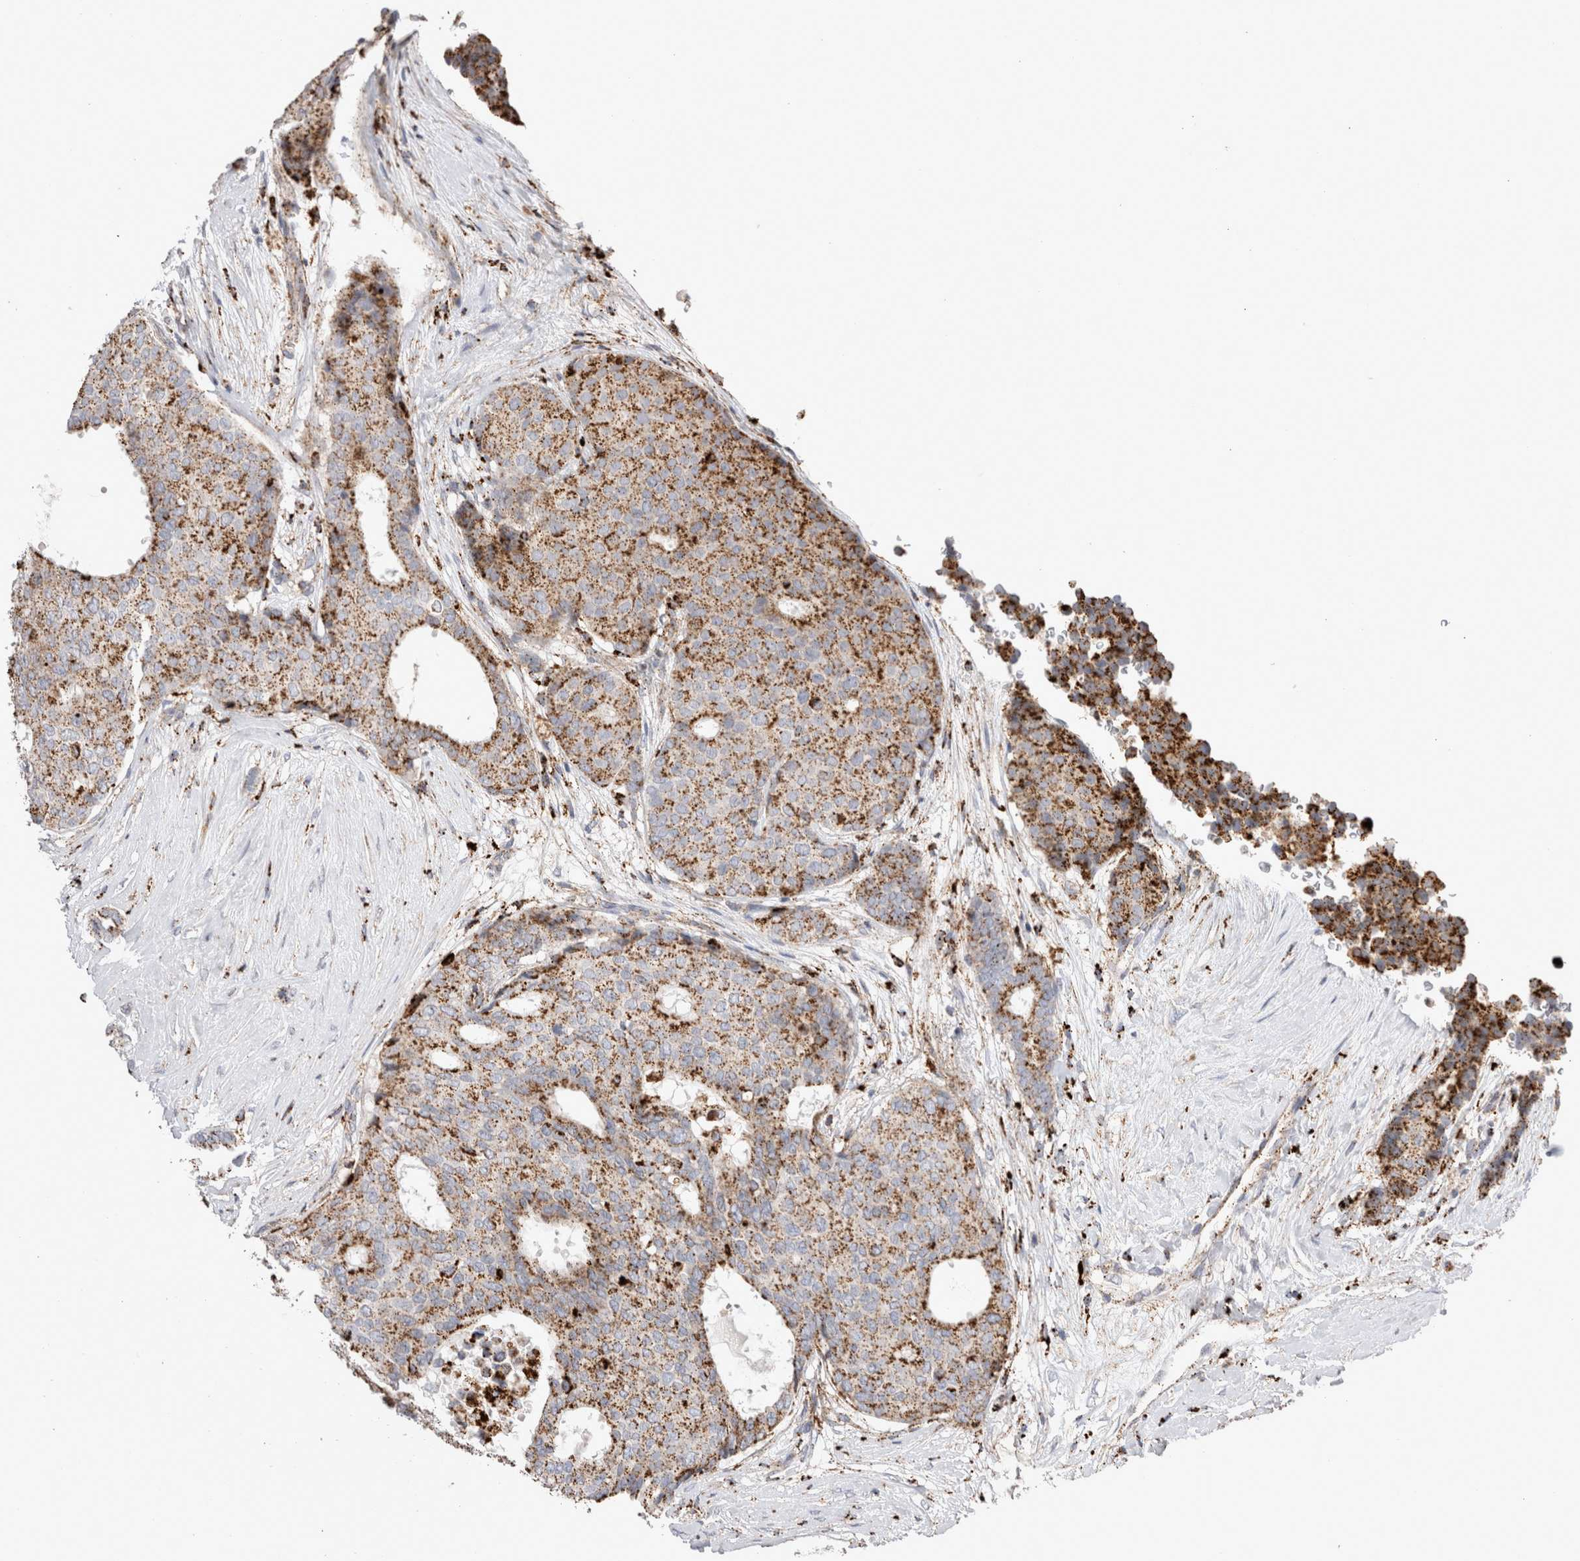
{"staining": {"intensity": "moderate", "quantity": ">75%", "location": "cytoplasmic/membranous"}, "tissue": "breast cancer", "cell_type": "Tumor cells", "image_type": "cancer", "snomed": [{"axis": "morphology", "description": "Duct carcinoma"}, {"axis": "topography", "description": "Breast"}], "caption": "Immunohistochemistry (IHC) staining of breast cancer, which displays medium levels of moderate cytoplasmic/membranous expression in about >75% of tumor cells indicating moderate cytoplasmic/membranous protein expression. The staining was performed using DAB (3,3'-diaminobenzidine) (brown) for protein detection and nuclei were counterstained in hematoxylin (blue).", "gene": "CTSA", "patient": {"sex": "female", "age": 75}}